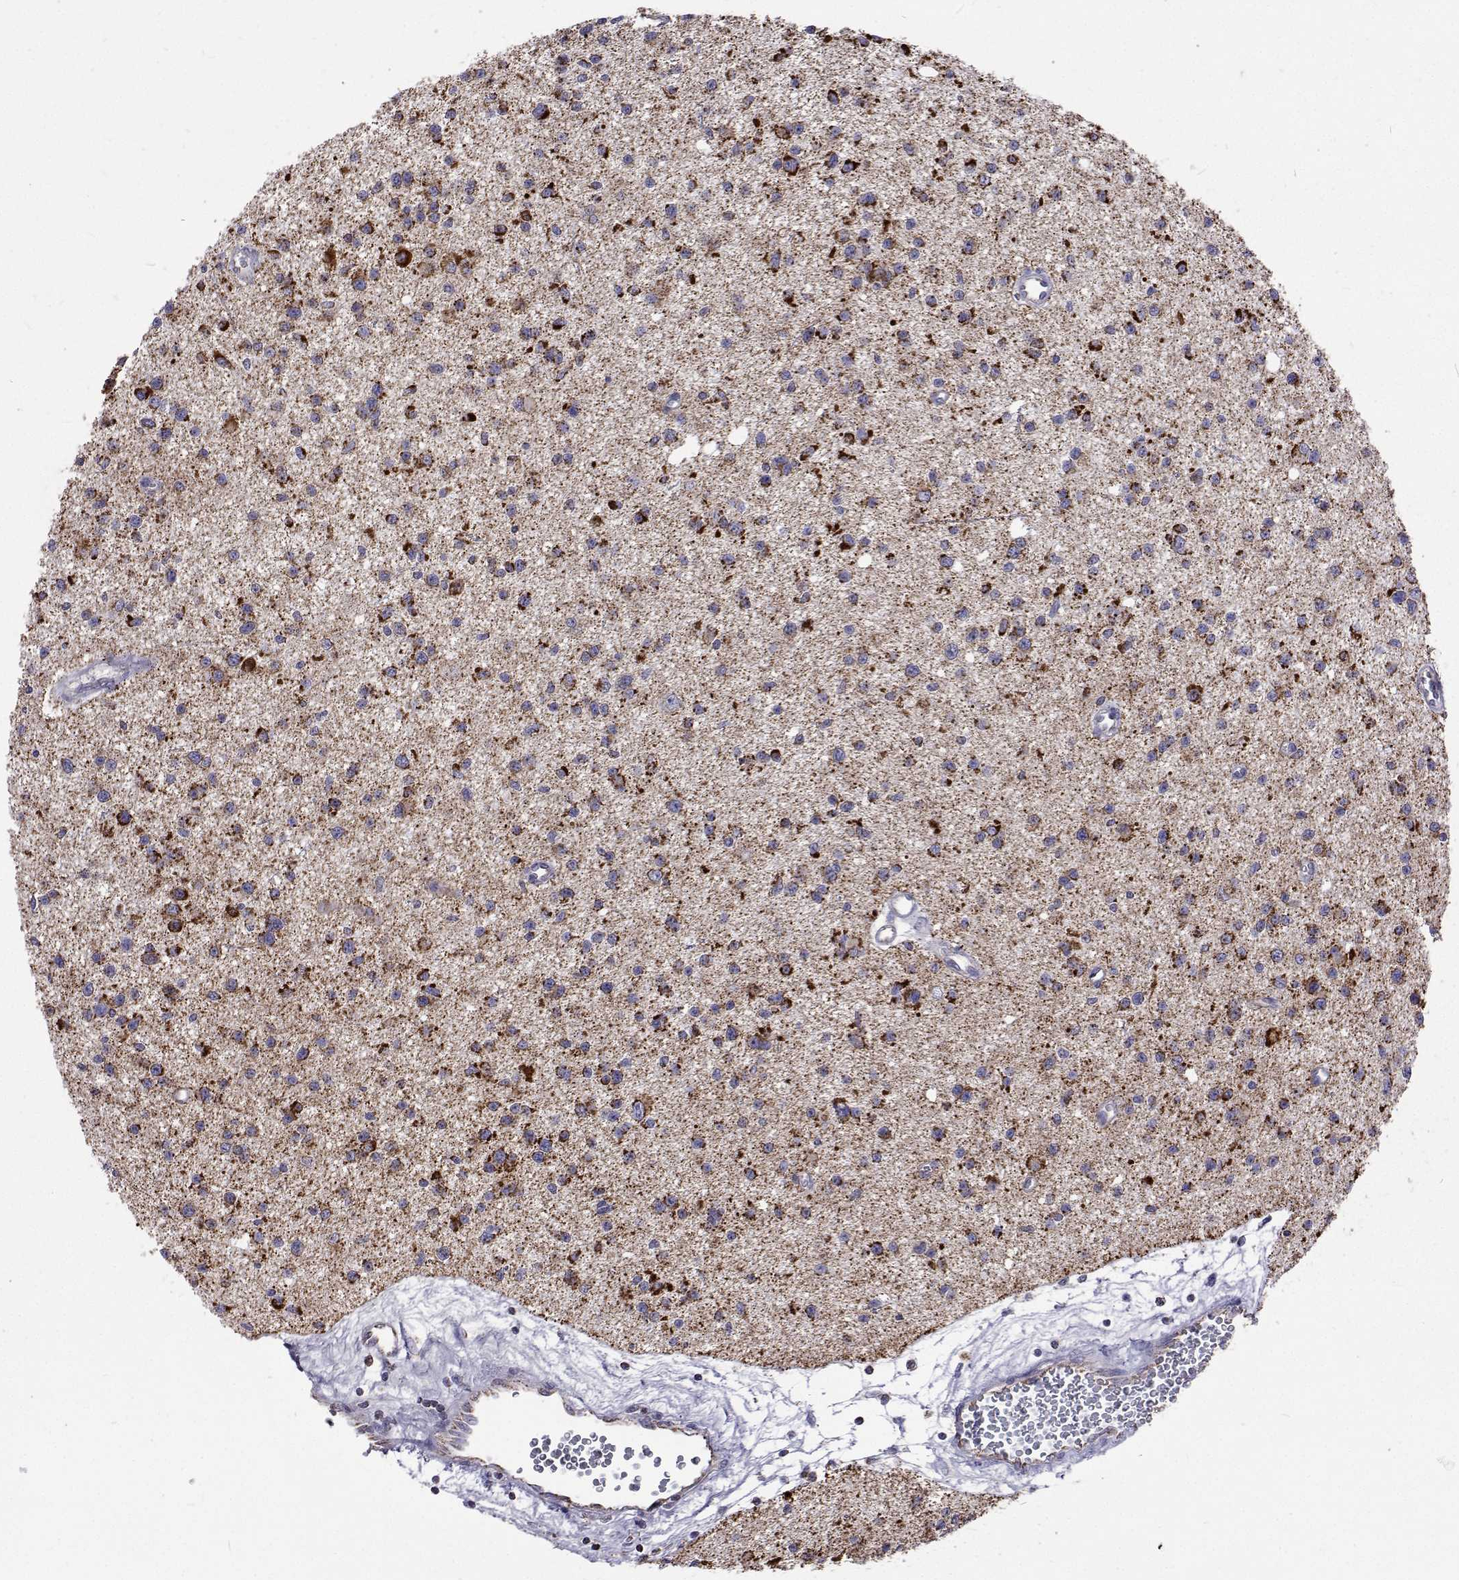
{"staining": {"intensity": "strong", "quantity": "25%-75%", "location": "cytoplasmic/membranous"}, "tissue": "glioma", "cell_type": "Tumor cells", "image_type": "cancer", "snomed": [{"axis": "morphology", "description": "Glioma, malignant, Low grade"}, {"axis": "topography", "description": "Brain"}], "caption": "Immunohistochemical staining of human malignant glioma (low-grade) exhibits strong cytoplasmic/membranous protein positivity in about 25%-75% of tumor cells.", "gene": "MCCC2", "patient": {"sex": "male", "age": 43}}